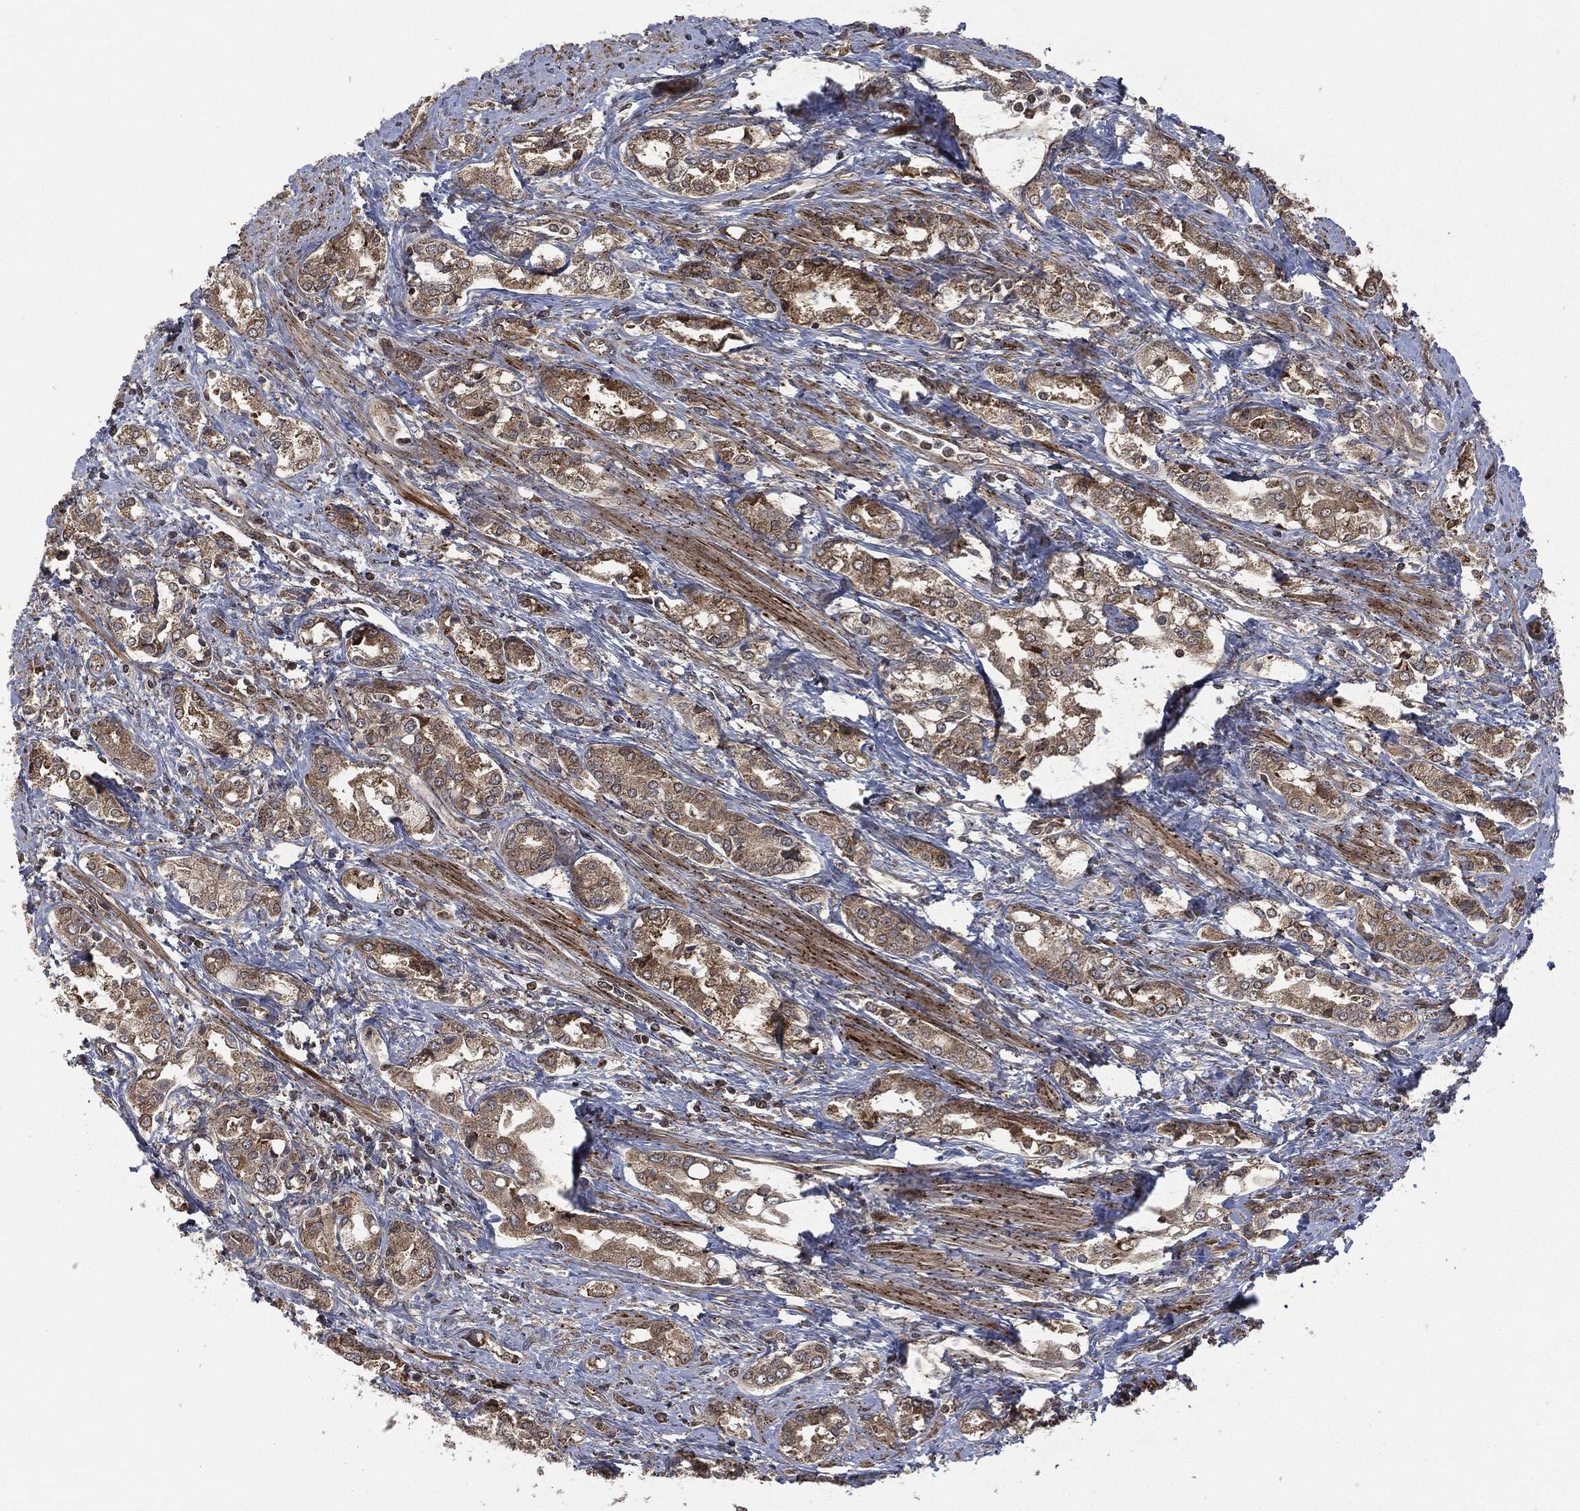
{"staining": {"intensity": "moderate", "quantity": ">75%", "location": "cytoplasmic/membranous"}, "tissue": "prostate cancer", "cell_type": "Tumor cells", "image_type": "cancer", "snomed": [{"axis": "morphology", "description": "Adenocarcinoma, NOS"}, {"axis": "topography", "description": "Prostate and seminal vesicle, NOS"}, {"axis": "topography", "description": "Prostate"}], "caption": "Prostate cancer stained with DAB (3,3'-diaminobenzidine) immunohistochemistry exhibits medium levels of moderate cytoplasmic/membranous expression in about >75% of tumor cells.", "gene": "HRAS", "patient": {"sex": "male", "age": 62}}